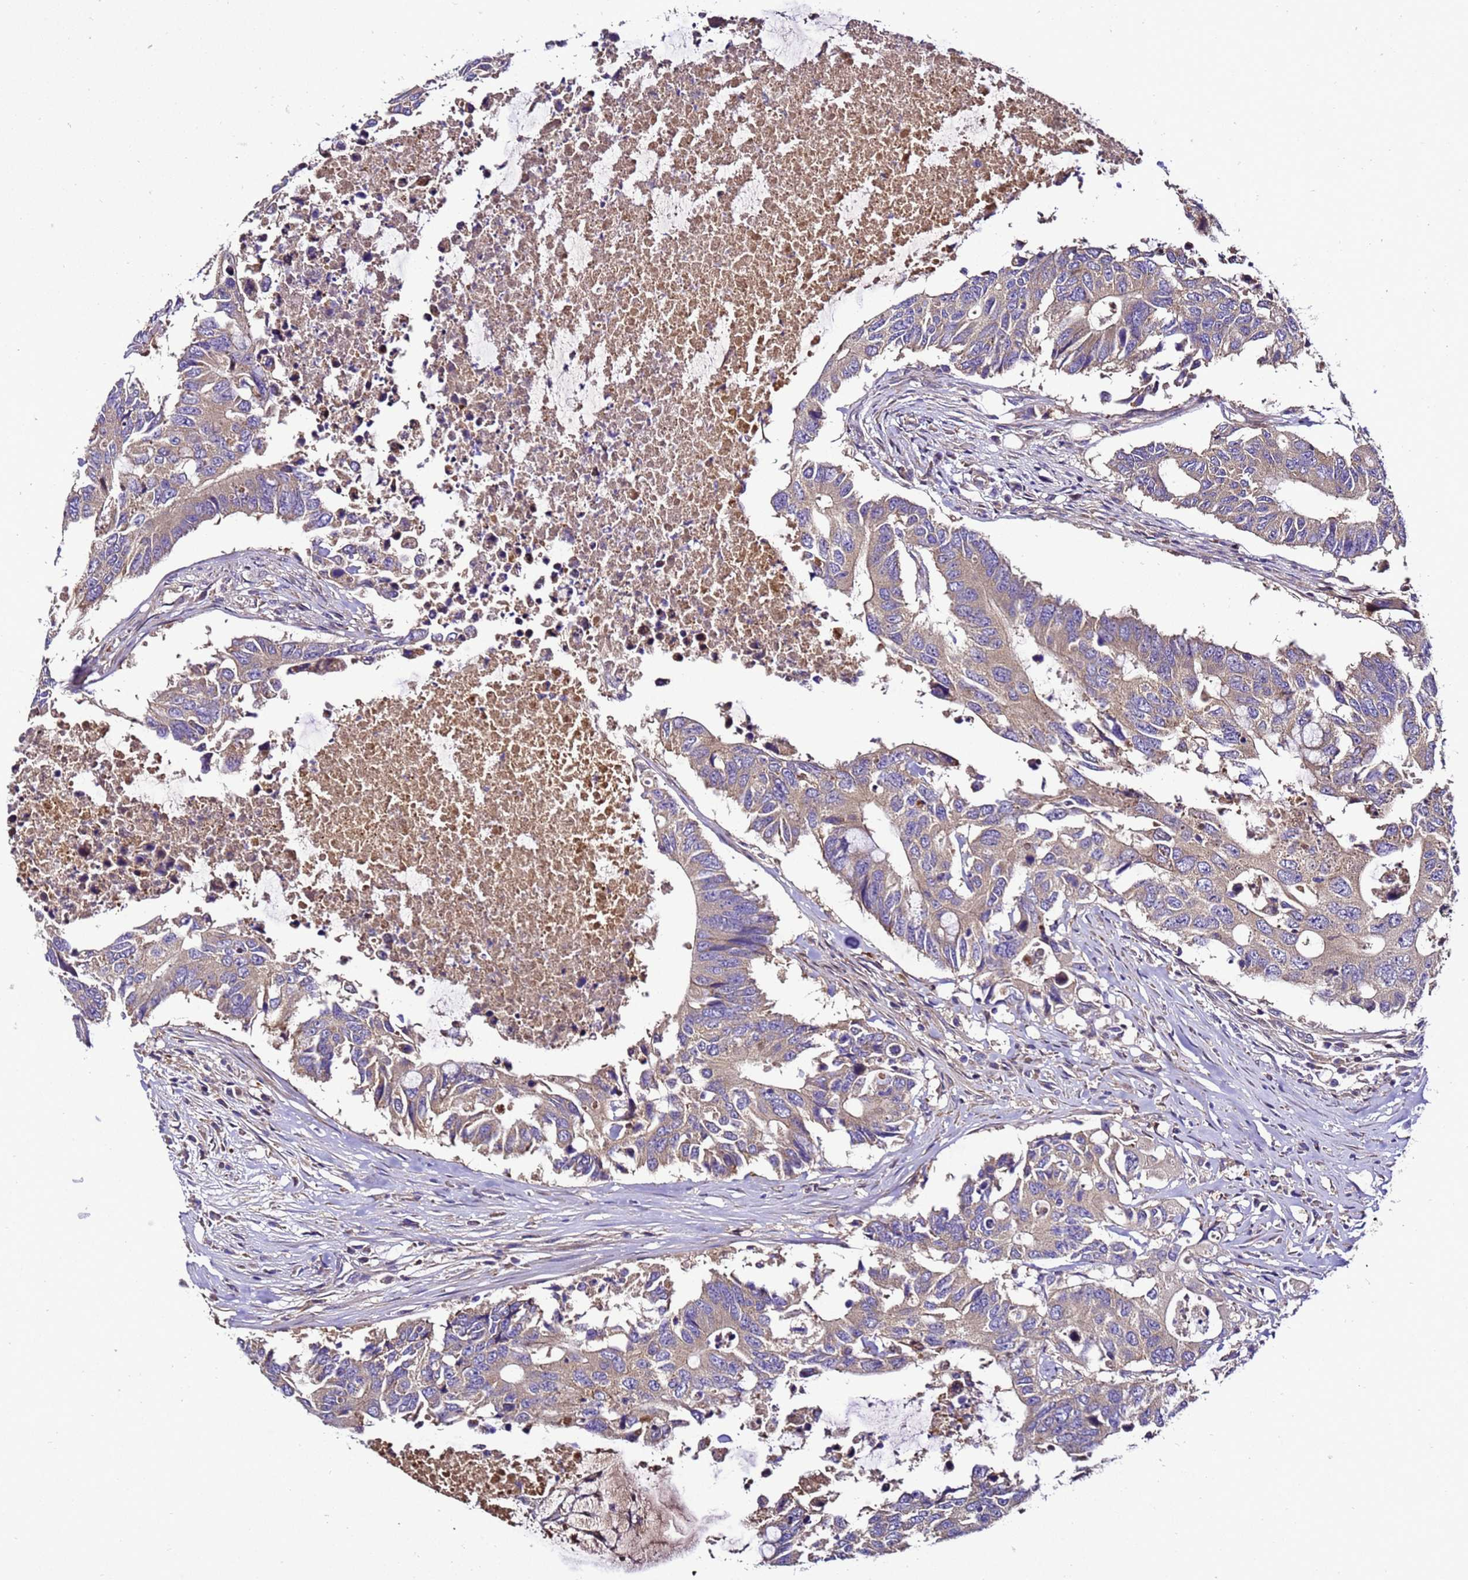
{"staining": {"intensity": "weak", "quantity": ">75%", "location": "cytoplasmic/membranous"}, "tissue": "colorectal cancer", "cell_type": "Tumor cells", "image_type": "cancer", "snomed": [{"axis": "morphology", "description": "Adenocarcinoma, NOS"}, {"axis": "topography", "description": "Colon"}], "caption": "Colorectal cancer (adenocarcinoma) stained for a protein (brown) demonstrates weak cytoplasmic/membranous positive staining in approximately >75% of tumor cells.", "gene": "ZNF417", "patient": {"sex": "male", "age": 71}}